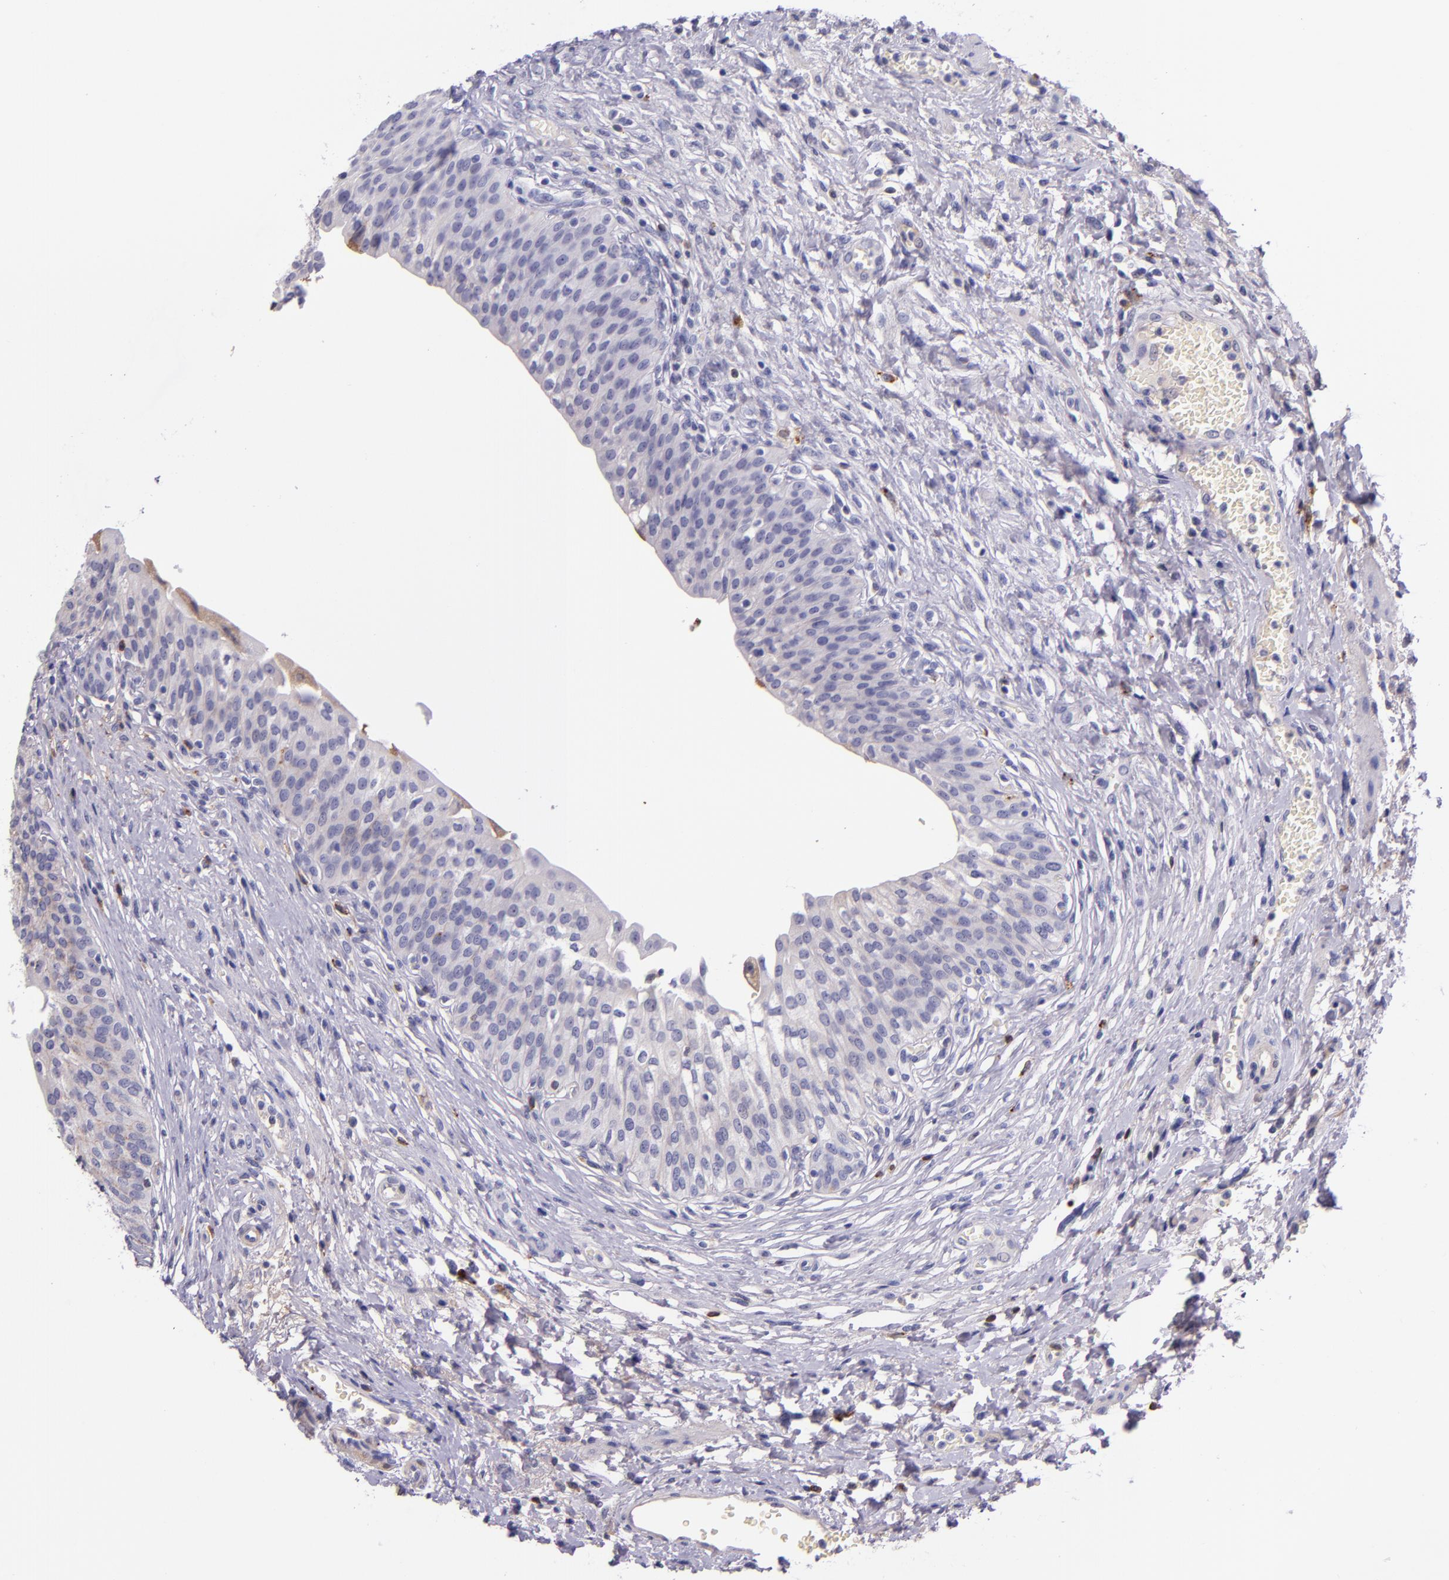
{"staining": {"intensity": "moderate", "quantity": "25%-75%", "location": "cytoplasmic/membranous"}, "tissue": "urinary bladder", "cell_type": "Urothelial cells", "image_type": "normal", "snomed": [{"axis": "morphology", "description": "Normal tissue, NOS"}, {"axis": "topography", "description": "Smooth muscle"}, {"axis": "topography", "description": "Urinary bladder"}], "caption": "This image exhibits unremarkable urinary bladder stained with immunohistochemistry to label a protein in brown. The cytoplasmic/membranous of urothelial cells show moderate positivity for the protein. Nuclei are counter-stained blue.", "gene": "KNG1", "patient": {"sex": "male", "age": 35}}